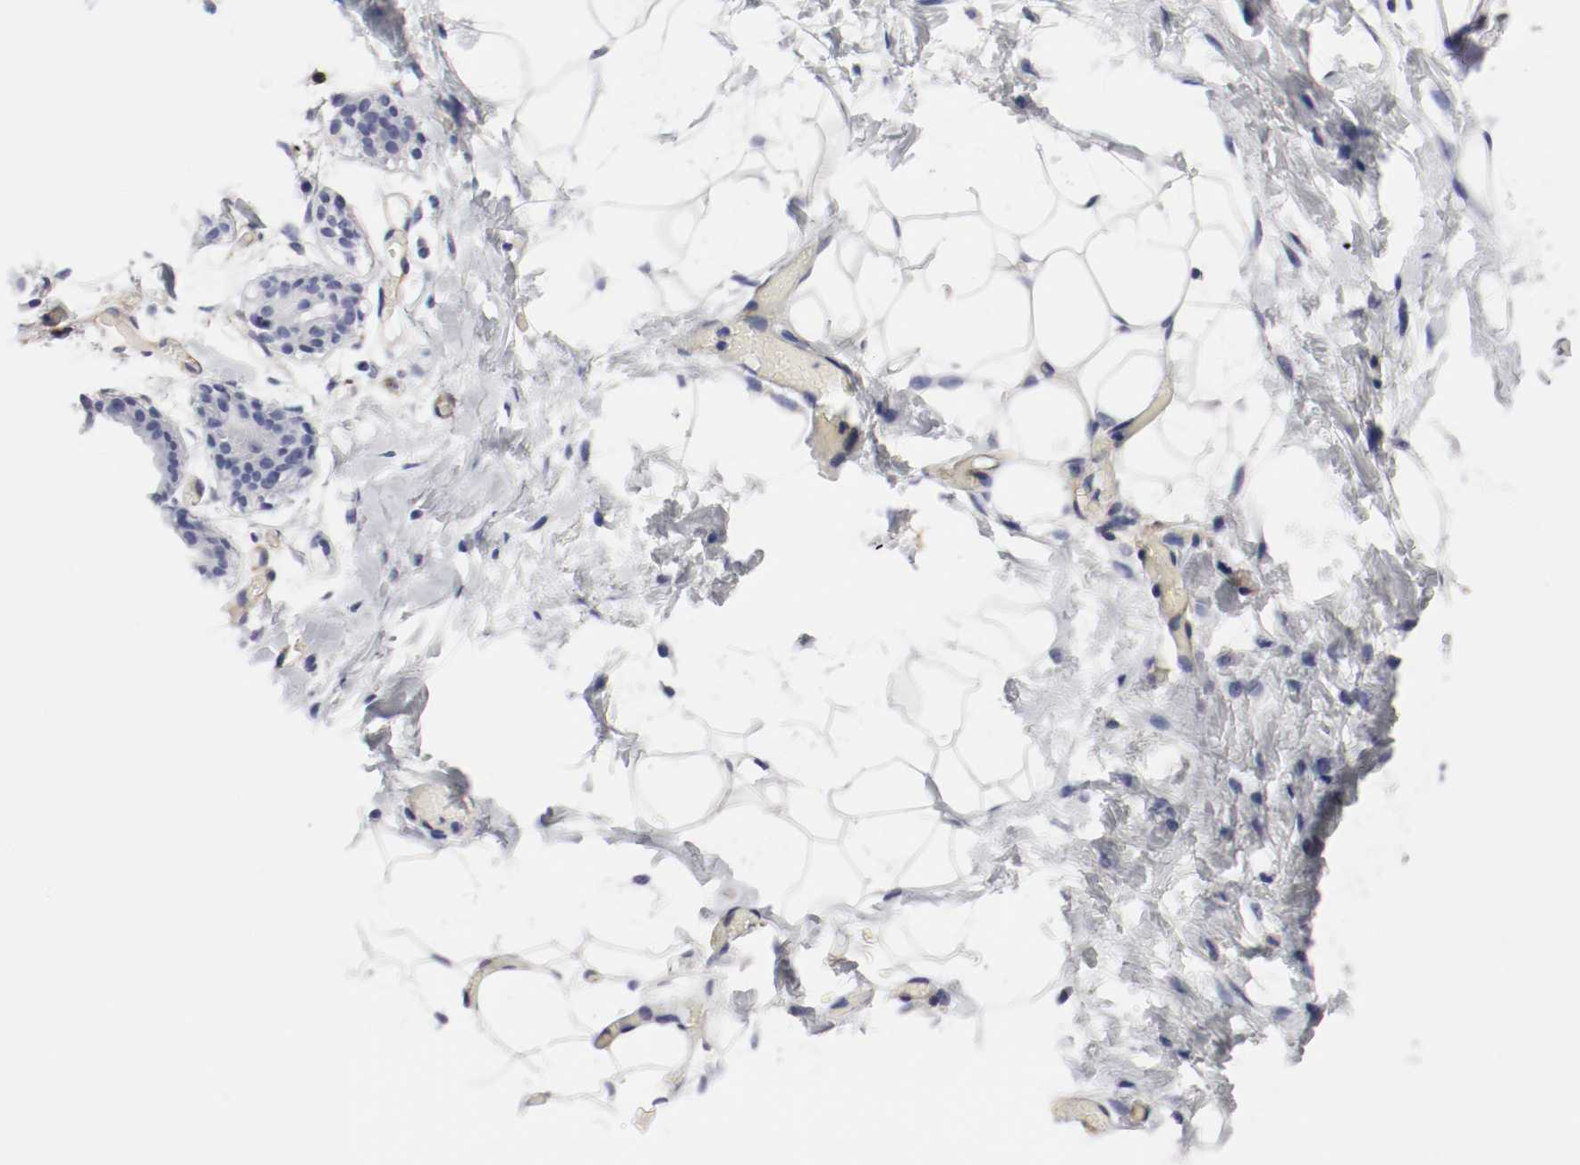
{"staining": {"intensity": "negative", "quantity": "none", "location": "none"}, "tissue": "adipose tissue", "cell_type": "Adipocytes", "image_type": "normal", "snomed": [{"axis": "morphology", "description": "Normal tissue, NOS"}, {"axis": "topography", "description": "Breast"}, {"axis": "topography", "description": "Soft tissue"}], "caption": "A micrograph of adipose tissue stained for a protein exhibits no brown staining in adipocytes. (DAB immunohistochemistry (IHC) visualized using brightfield microscopy, high magnification).", "gene": "IFITM1", "patient": {"sex": "female", "age": 25}}